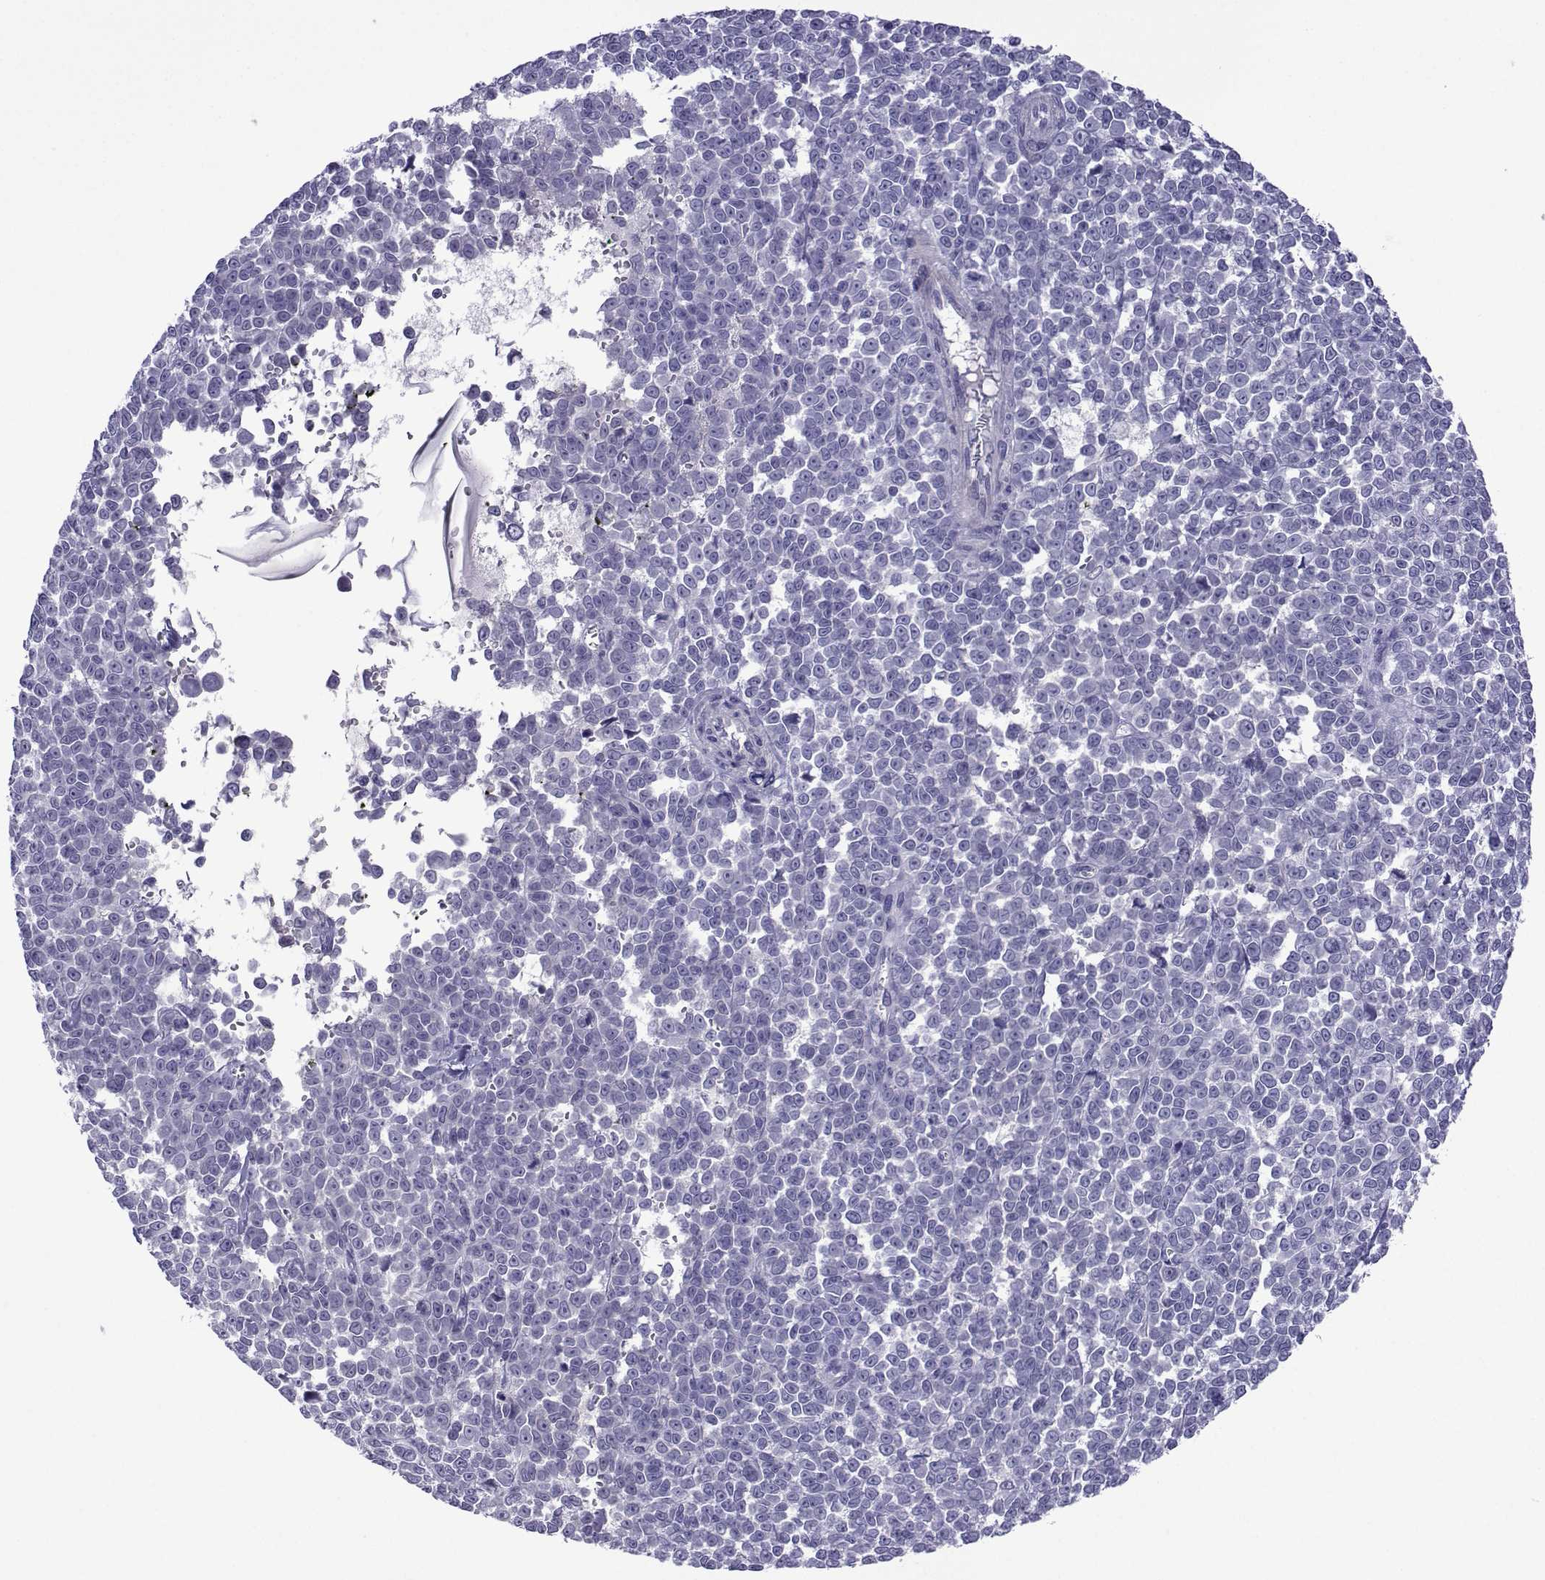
{"staining": {"intensity": "negative", "quantity": "none", "location": "none"}, "tissue": "melanoma", "cell_type": "Tumor cells", "image_type": "cancer", "snomed": [{"axis": "morphology", "description": "Malignant melanoma, NOS"}, {"axis": "topography", "description": "Skin"}], "caption": "The image demonstrates no significant expression in tumor cells of malignant melanoma.", "gene": "CFAP70", "patient": {"sex": "female", "age": 95}}